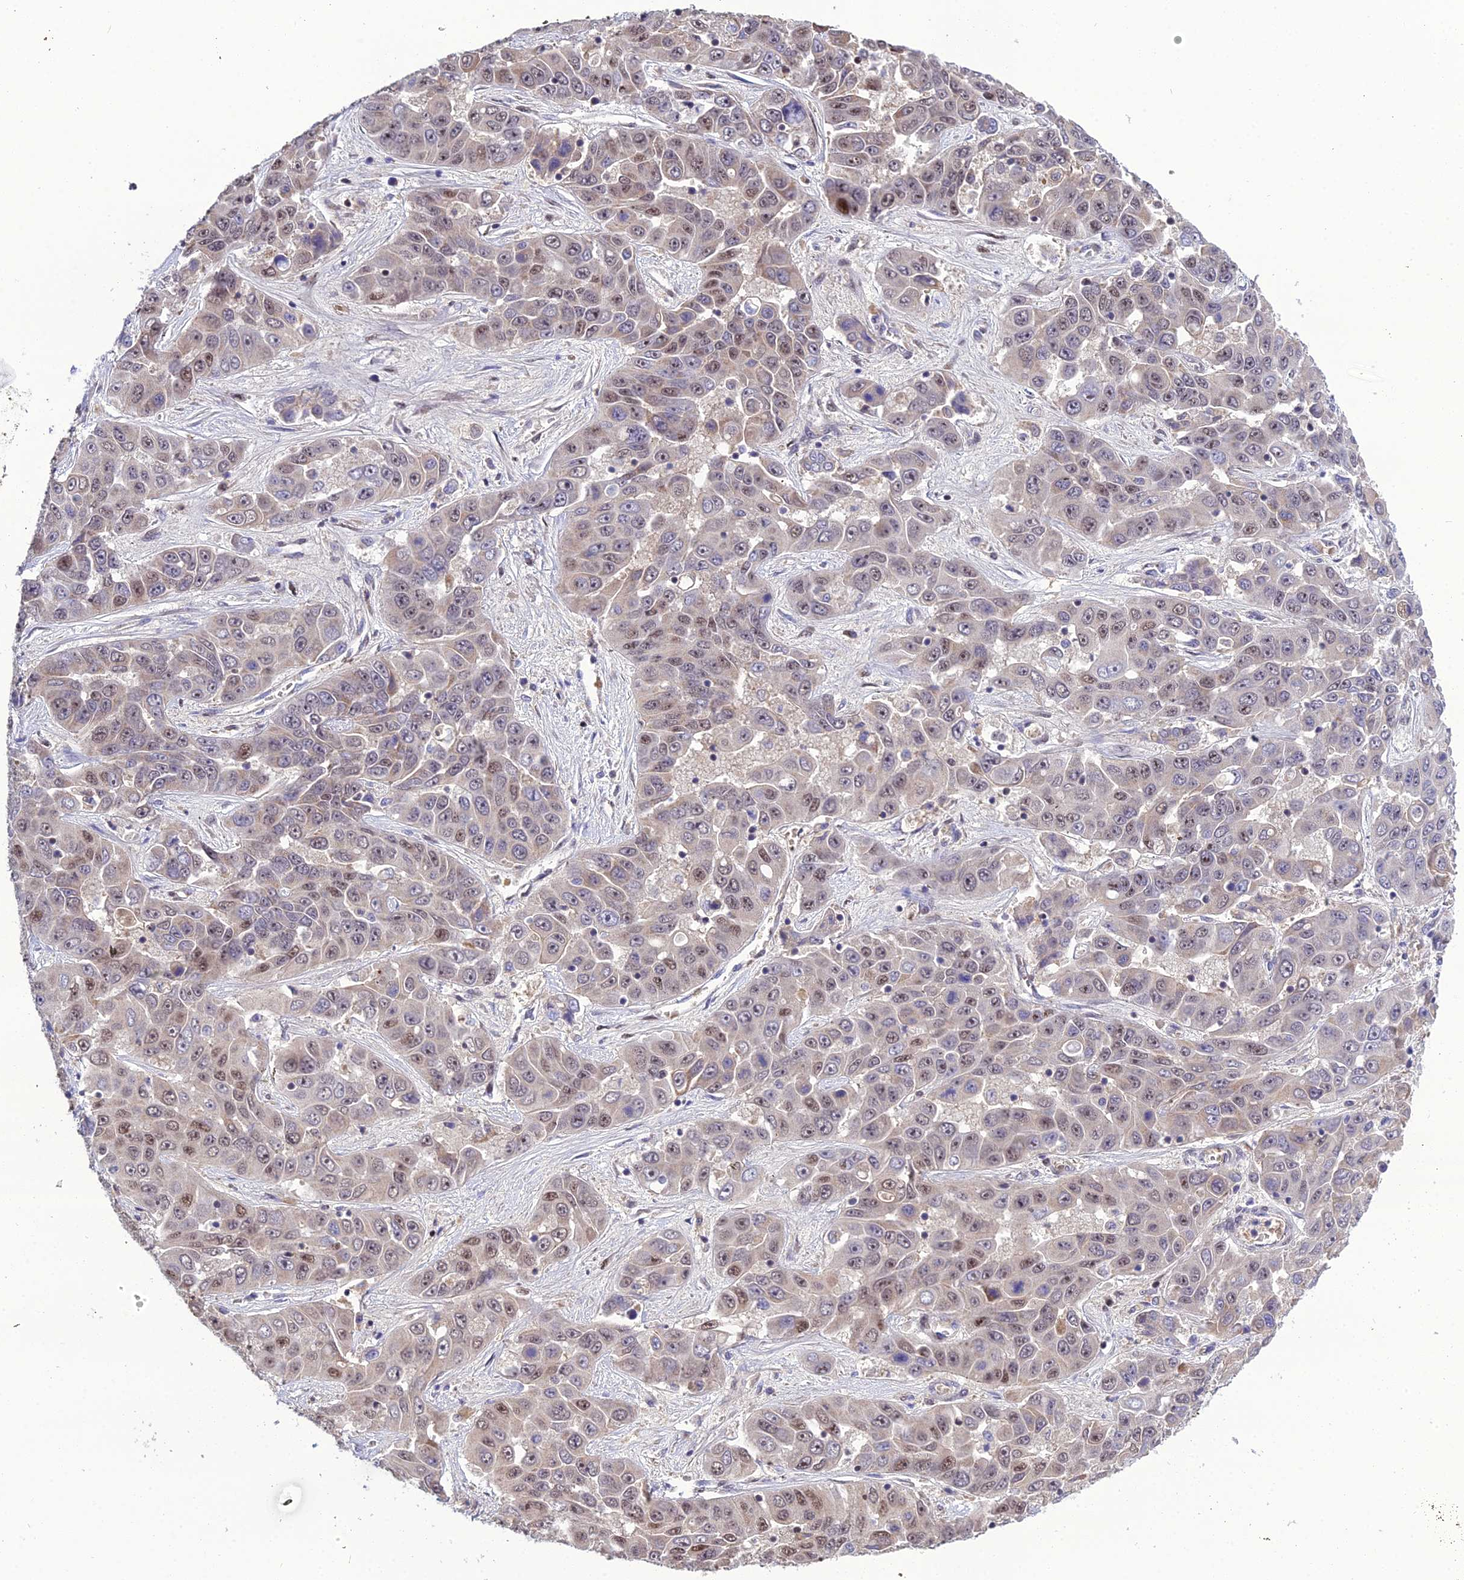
{"staining": {"intensity": "moderate", "quantity": "<25%", "location": "nuclear"}, "tissue": "liver cancer", "cell_type": "Tumor cells", "image_type": "cancer", "snomed": [{"axis": "morphology", "description": "Cholangiocarcinoma"}, {"axis": "topography", "description": "Liver"}], "caption": "This is an image of immunohistochemistry staining of liver cancer, which shows moderate positivity in the nuclear of tumor cells.", "gene": "ARL2", "patient": {"sex": "female", "age": 52}}